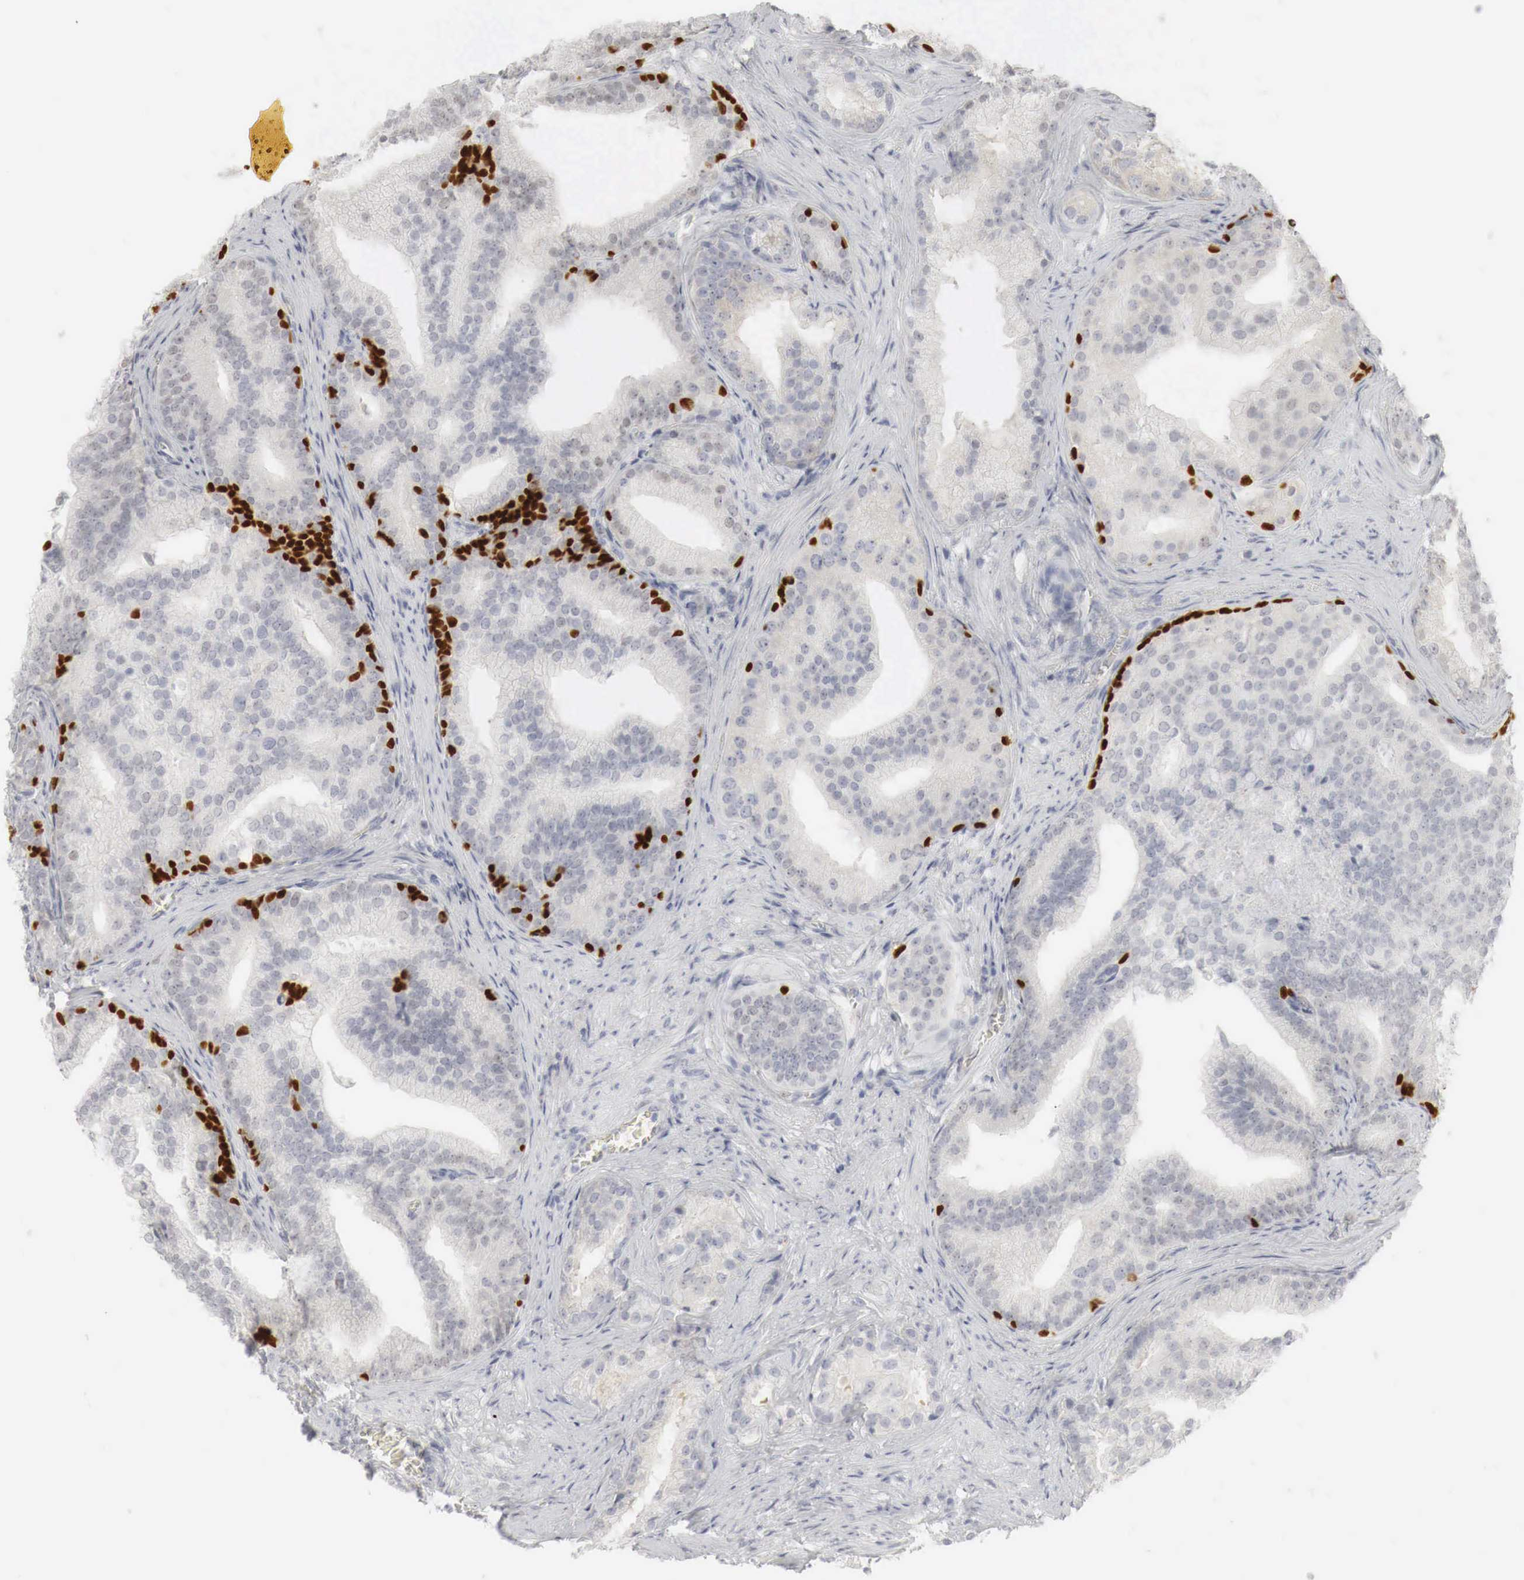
{"staining": {"intensity": "weak", "quantity": "<25%", "location": "cytoplasmic/membranous"}, "tissue": "prostate cancer", "cell_type": "Tumor cells", "image_type": "cancer", "snomed": [{"axis": "morphology", "description": "Adenocarcinoma, Low grade"}, {"axis": "topography", "description": "Prostate"}], "caption": "High power microscopy histopathology image of an immunohistochemistry photomicrograph of prostate adenocarcinoma (low-grade), revealing no significant positivity in tumor cells.", "gene": "TP63", "patient": {"sex": "male", "age": 71}}